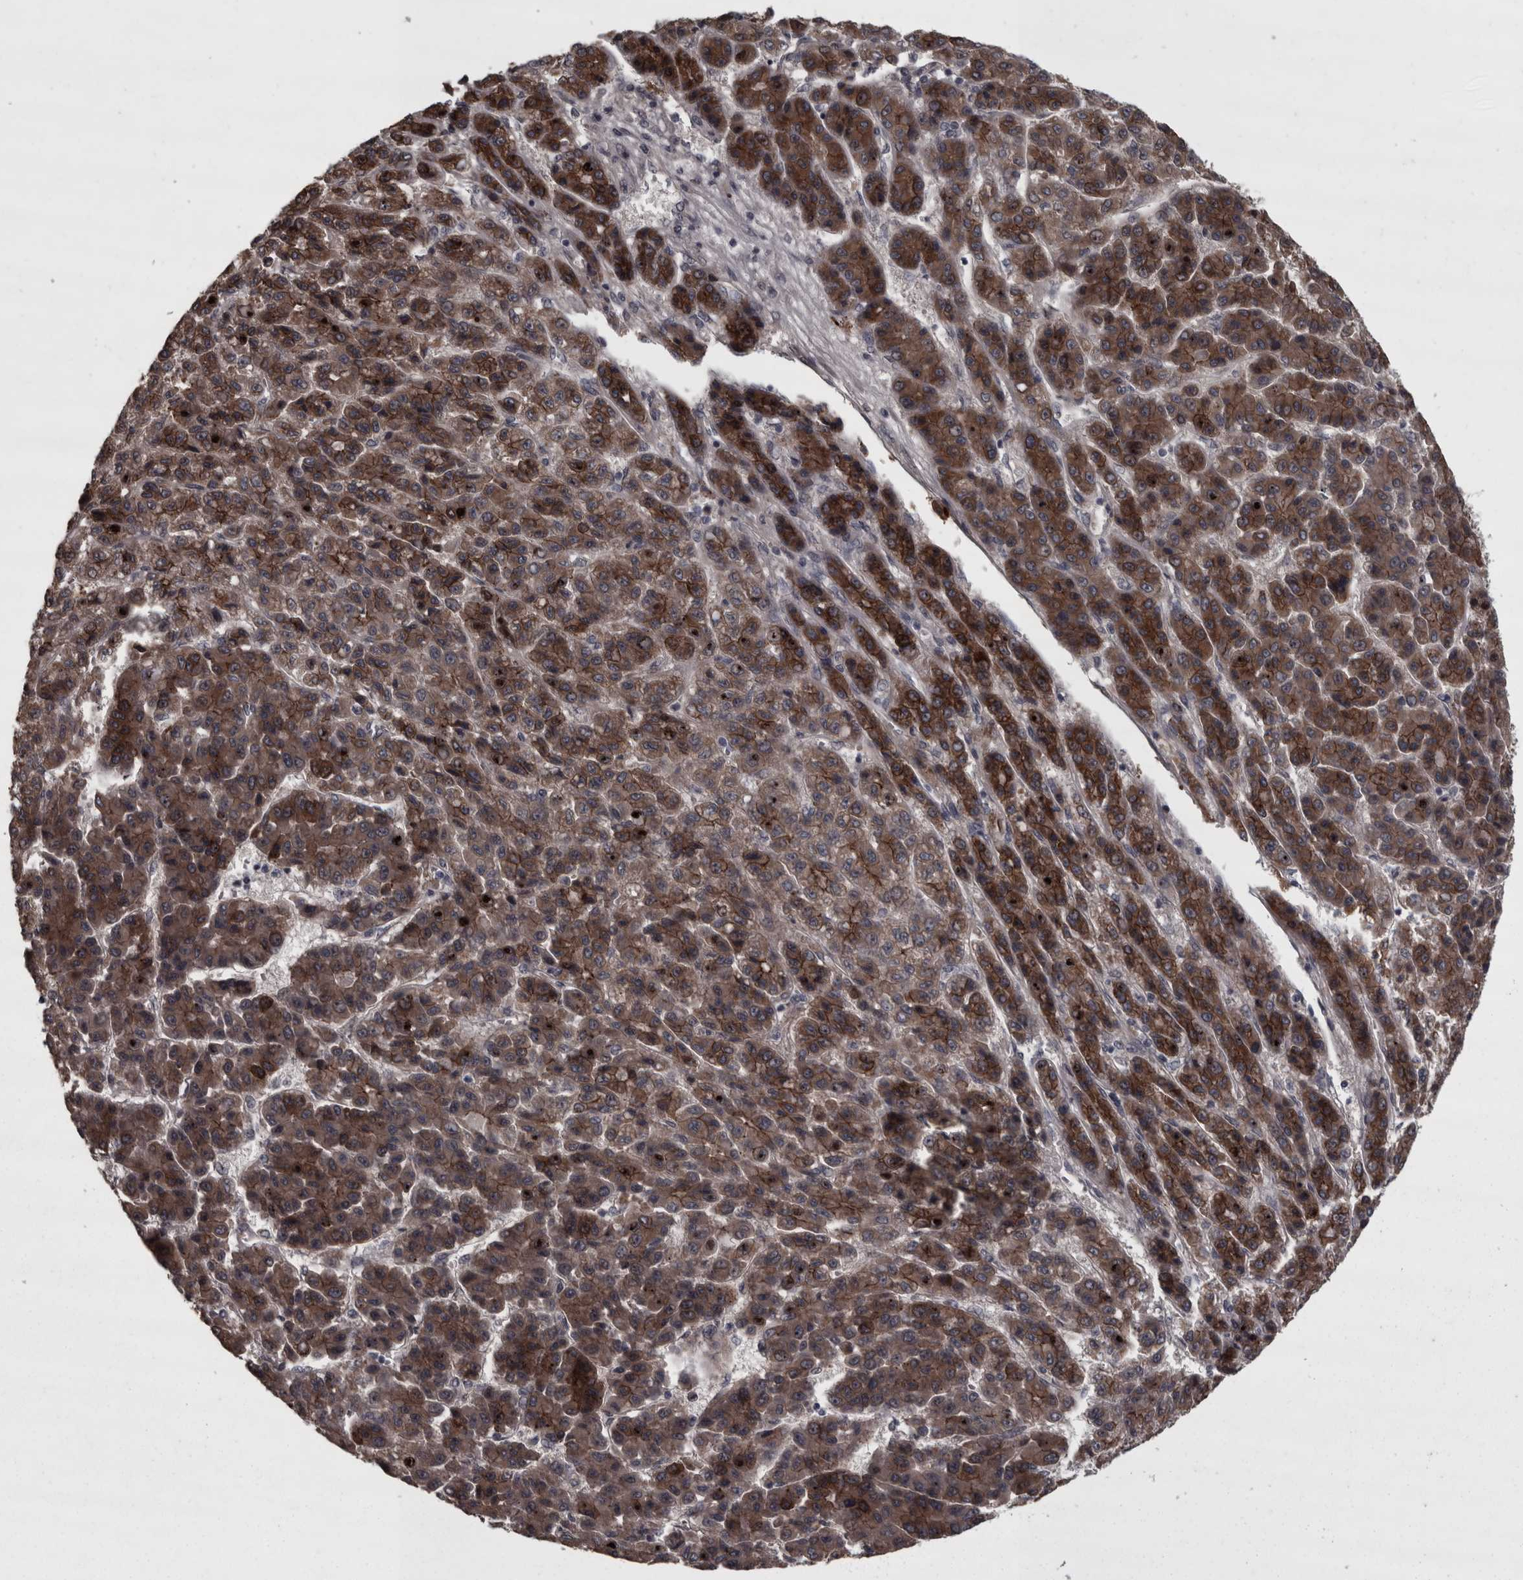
{"staining": {"intensity": "strong", "quantity": ">75%", "location": "cytoplasmic/membranous"}, "tissue": "liver cancer", "cell_type": "Tumor cells", "image_type": "cancer", "snomed": [{"axis": "morphology", "description": "Carcinoma, Hepatocellular, NOS"}, {"axis": "topography", "description": "Liver"}], "caption": "Tumor cells reveal high levels of strong cytoplasmic/membranous staining in approximately >75% of cells in human hepatocellular carcinoma (liver).", "gene": "PCDH17", "patient": {"sex": "male", "age": 70}}